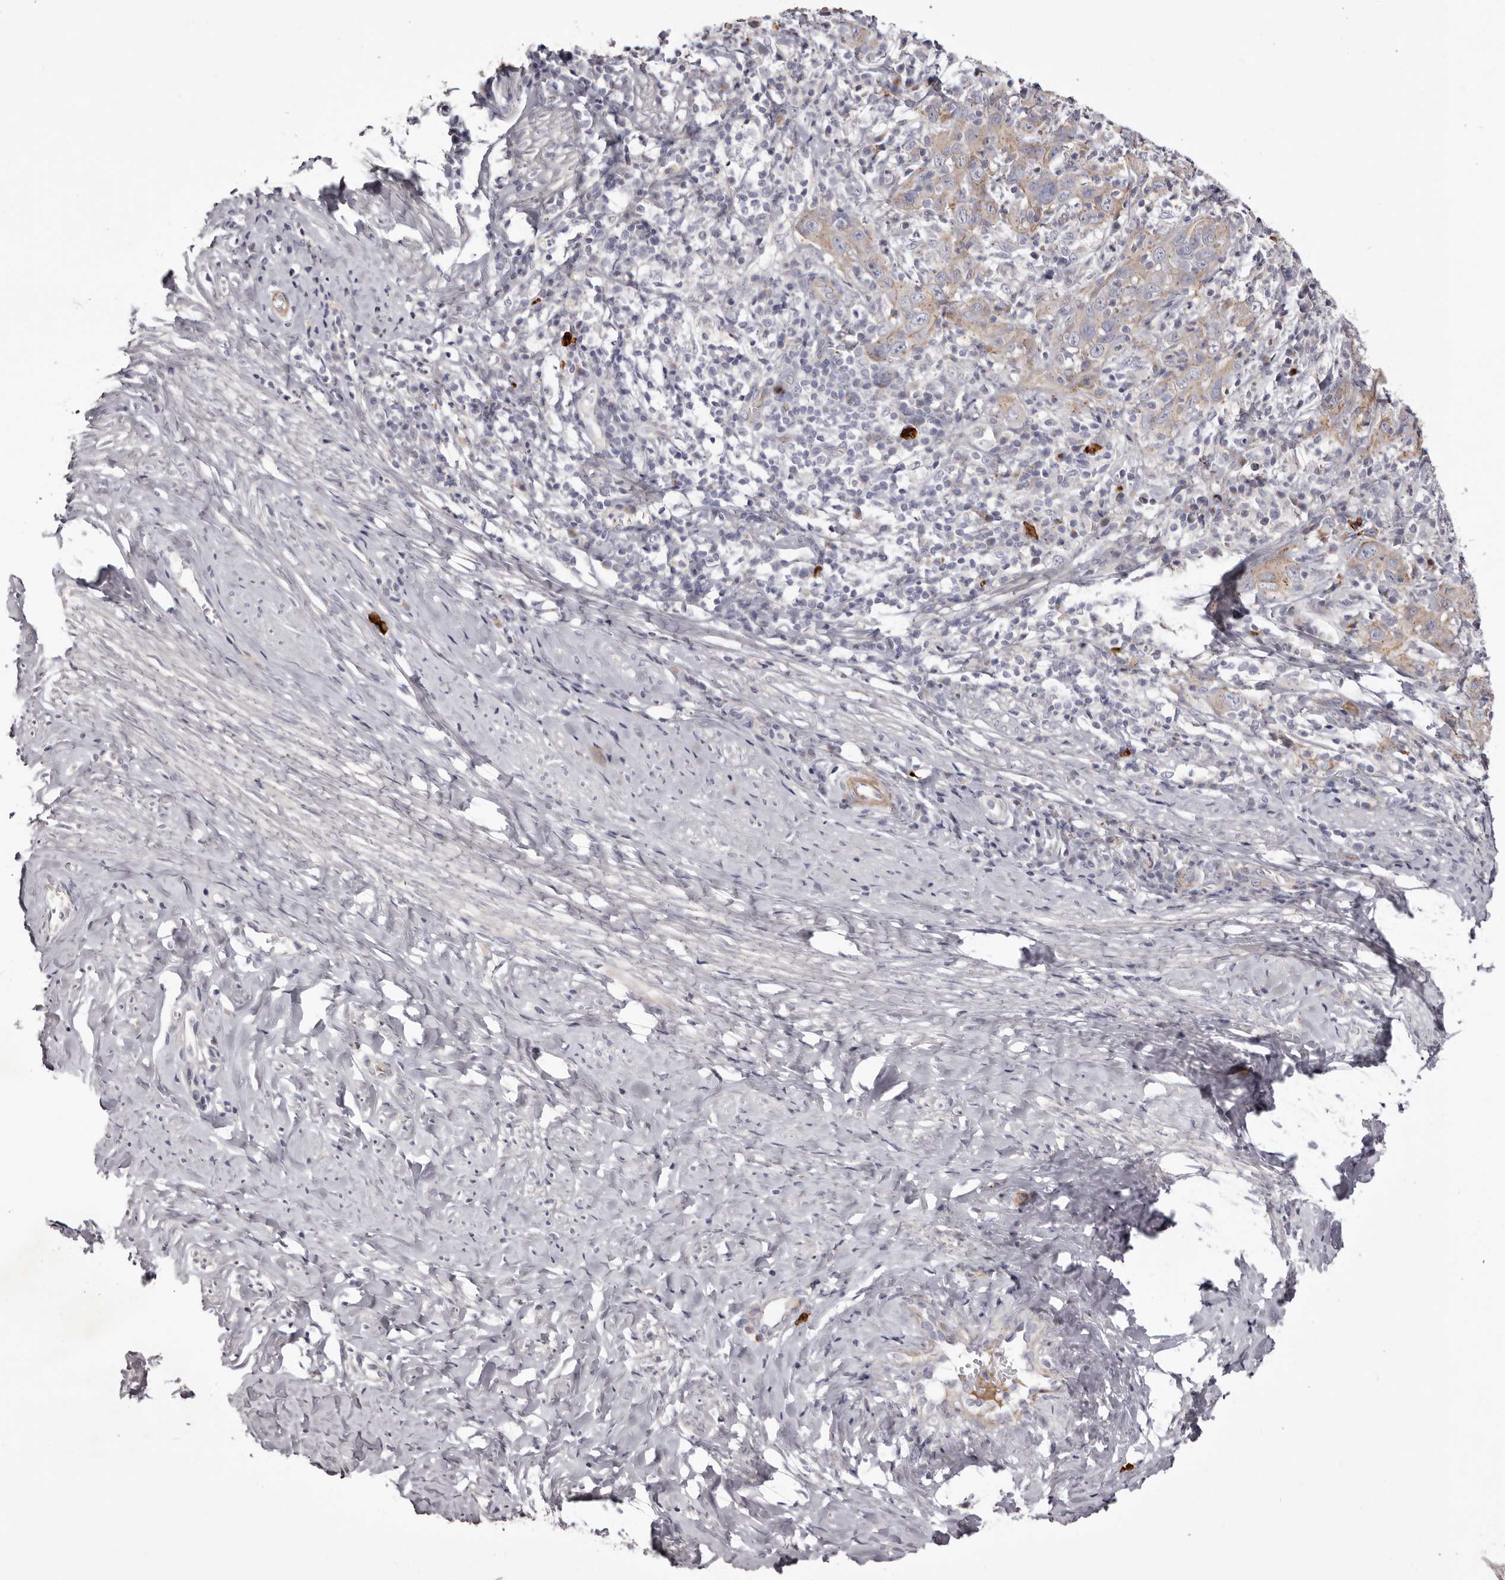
{"staining": {"intensity": "moderate", "quantity": "<25%", "location": "cytoplasmic/membranous"}, "tissue": "cervical cancer", "cell_type": "Tumor cells", "image_type": "cancer", "snomed": [{"axis": "morphology", "description": "Squamous cell carcinoma, NOS"}, {"axis": "topography", "description": "Cervix"}], "caption": "About <25% of tumor cells in cervical cancer demonstrate moderate cytoplasmic/membranous protein positivity as visualized by brown immunohistochemical staining.", "gene": "PEG10", "patient": {"sex": "female", "age": 46}}